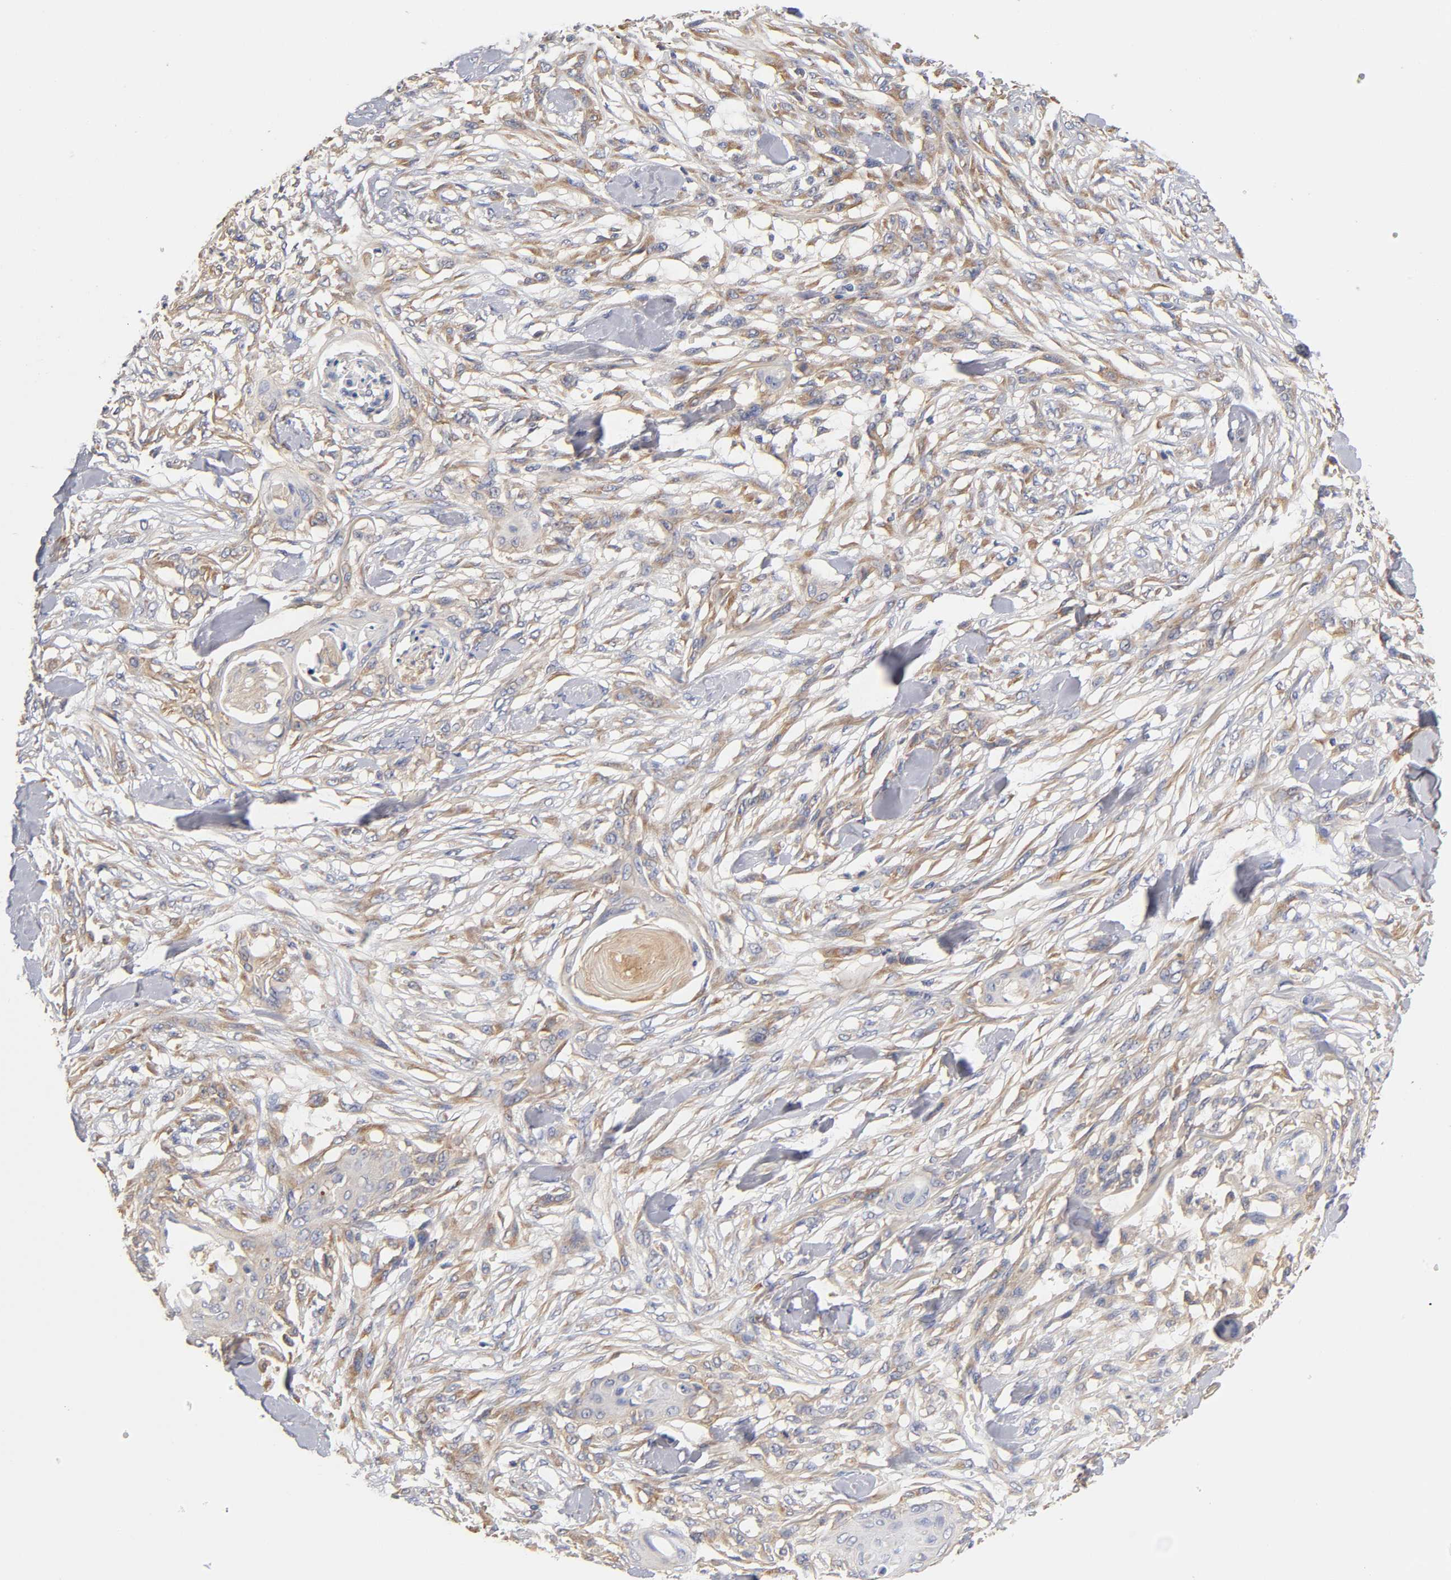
{"staining": {"intensity": "moderate", "quantity": ">75%", "location": "cytoplasmic/membranous"}, "tissue": "skin cancer", "cell_type": "Tumor cells", "image_type": "cancer", "snomed": [{"axis": "morphology", "description": "Normal tissue, NOS"}, {"axis": "morphology", "description": "Squamous cell carcinoma, NOS"}, {"axis": "topography", "description": "Skin"}], "caption": "There is medium levels of moderate cytoplasmic/membranous positivity in tumor cells of skin squamous cell carcinoma, as demonstrated by immunohistochemical staining (brown color).", "gene": "RPS29", "patient": {"sex": "female", "age": 59}}